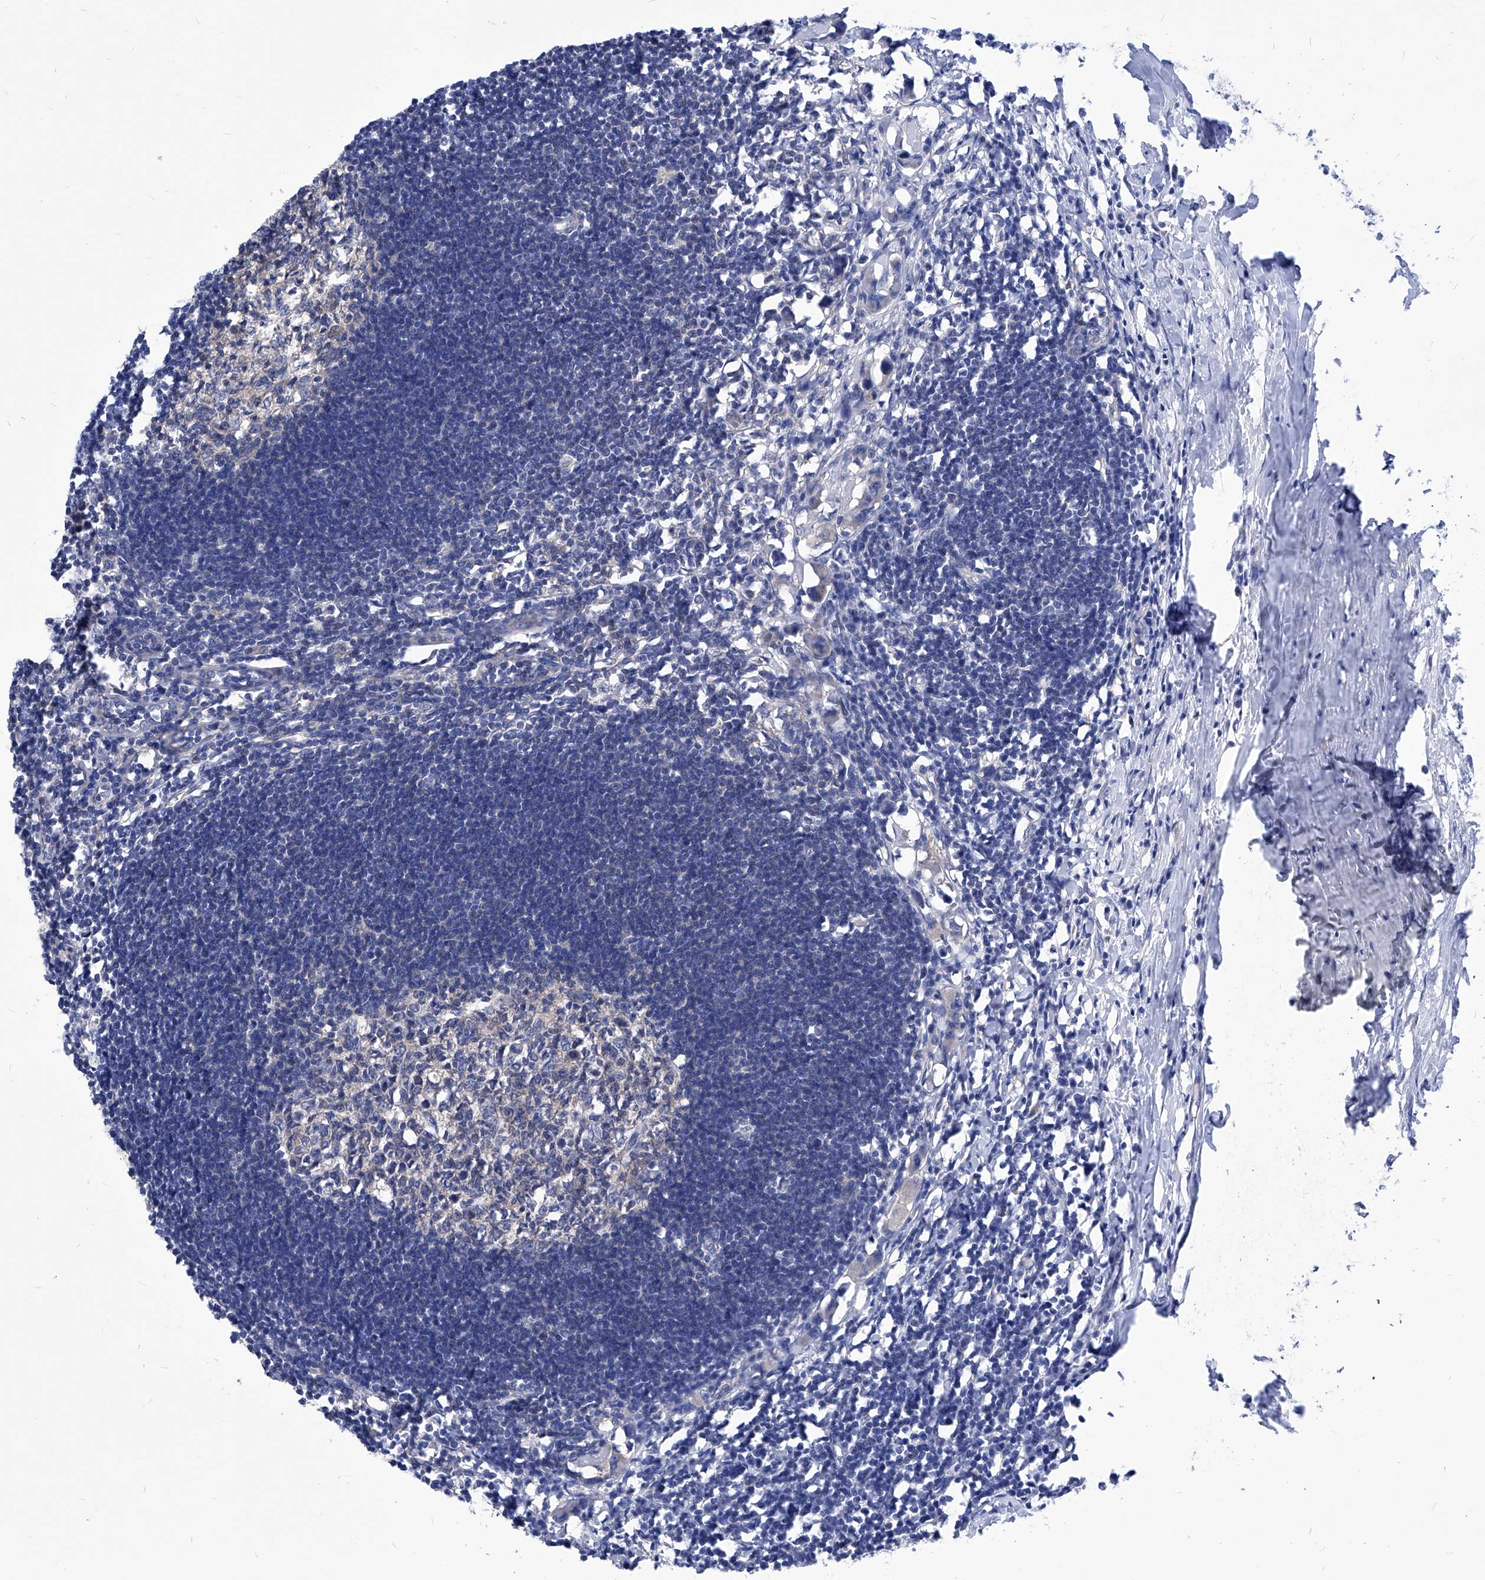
{"staining": {"intensity": "negative", "quantity": "none", "location": "none"}, "tissue": "lymph node", "cell_type": "Germinal center cells", "image_type": "normal", "snomed": [{"axis": "morphology", "description": "Normal tissue, NOS"}, {"axis": "morphology", "description": "Malignant melanoma, Metastatic site"}, {"axis": "topography", "description": "Lymph node"}], "caption": "The photomicrograph shows no staining of germinal center cells in unremarkable lymph node.", "gene": "XPNPEP1", "patient": {"sex": "male", "age": 41}}